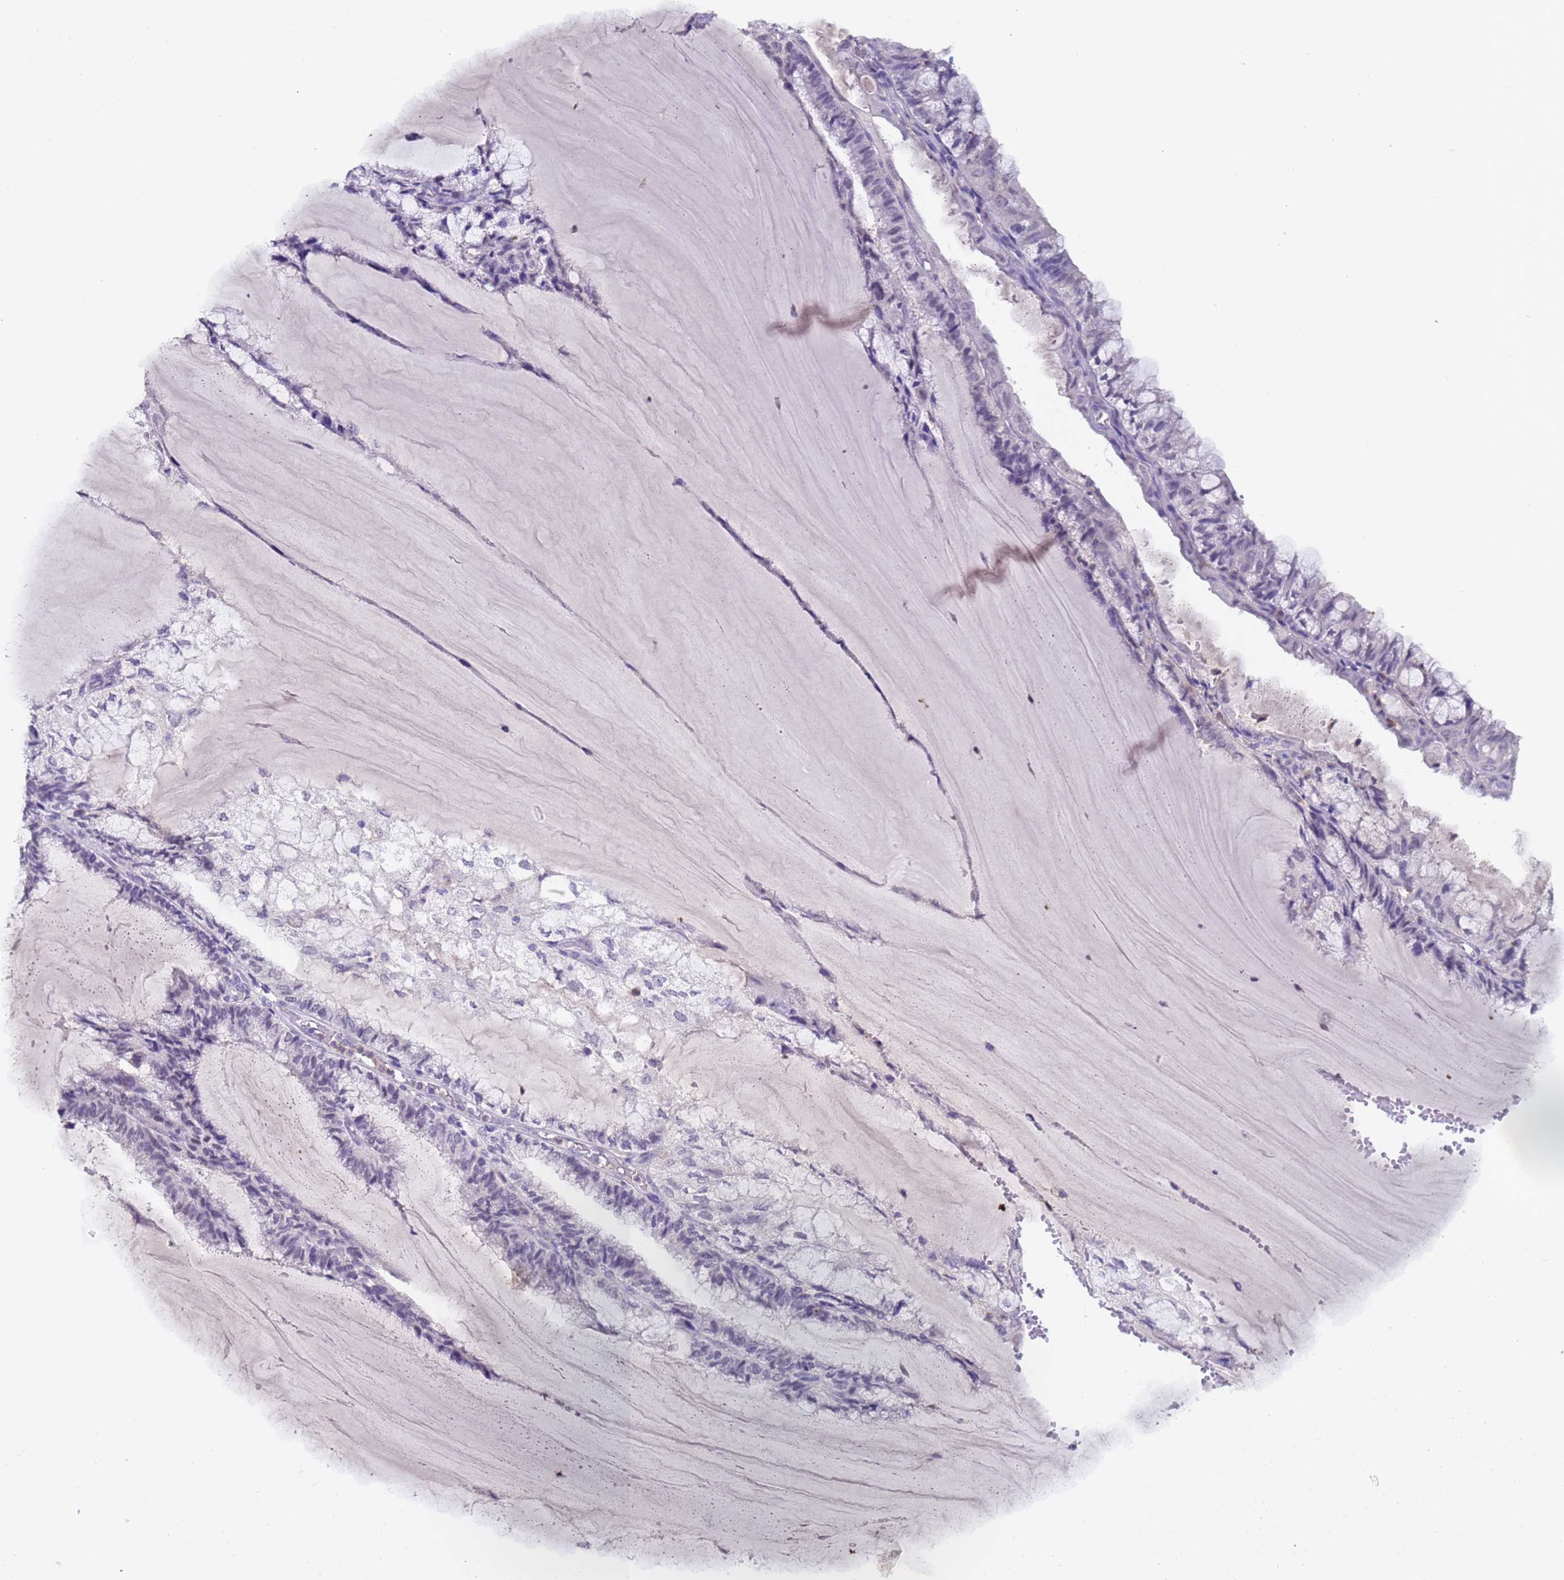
{"staining": {"intensity": "negative", "quantity": "none", "location": "none"}, "tissue": "endometrial cancer", "cell_type": "Tumor cells", "image_type": "cancer", "snomed": [{"axis": "morphology", "description": "Adenocarcinoma, NOS"}, {"axis": "topography", "description": "Endometrium"}], "caption": "DAB immunohistochemical staining of human endometrial cancer displays no significant staining in tumor cells.", "gene": "ZNF248", "patient": {"sex": "female", "age": 81}}